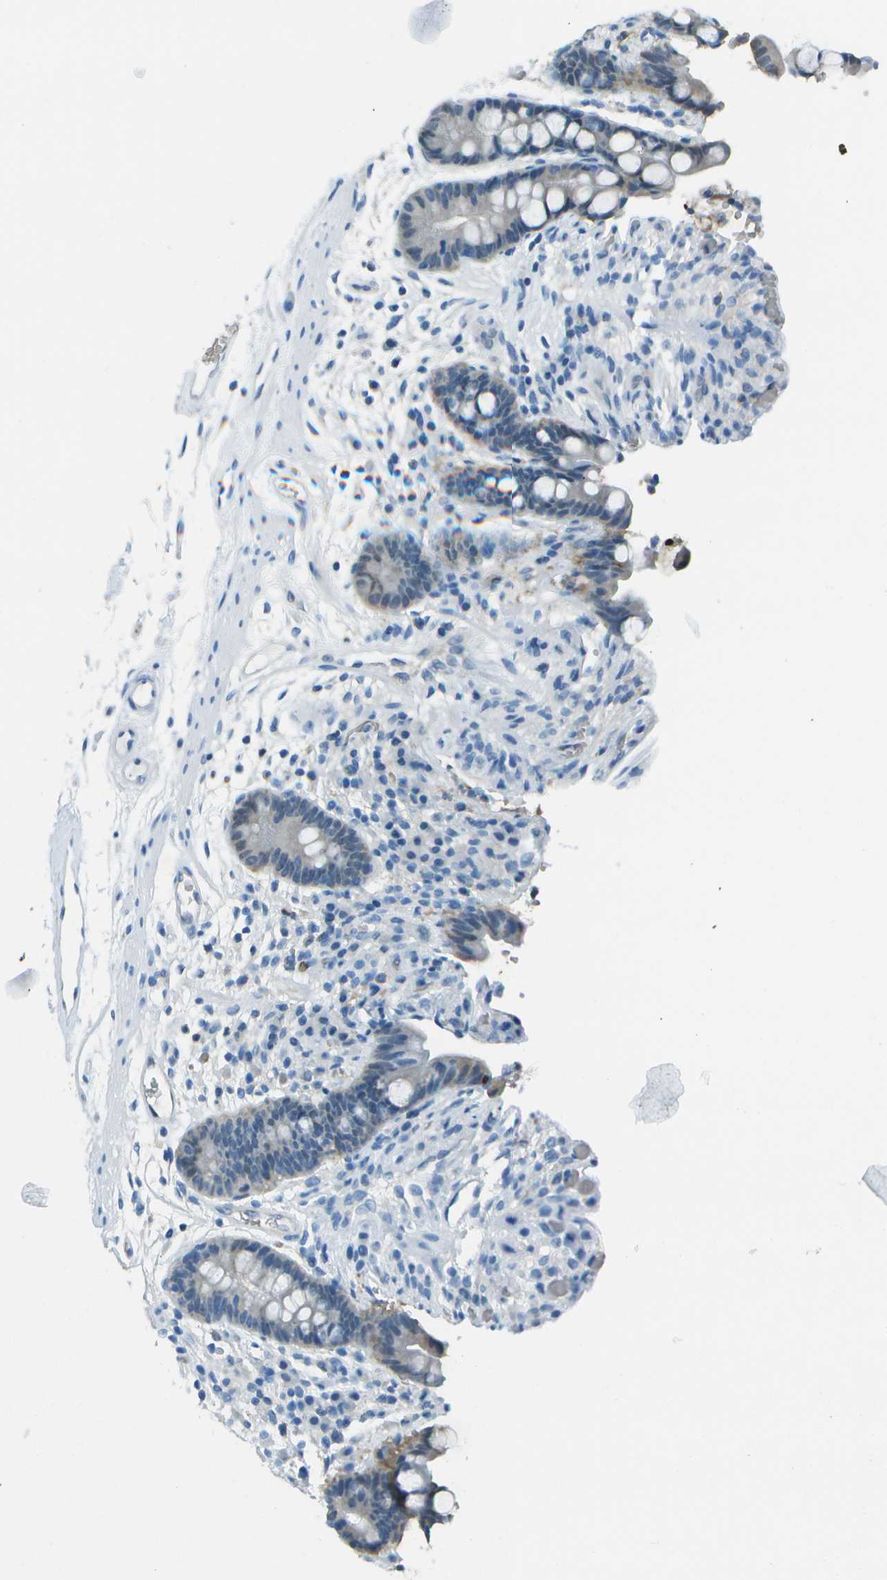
{"staining": {"intensity": "negative", "quantity": "none", "location": "none"}, "tissue": "colon", "cell_type": "Endothelial cells", "image_type": "normal", "snomed": [{"axis": "morphology", "description": "Normal tissue, NOS"}, {"axis": "topography", "description": "Colon"}], "caption": "Immunohistochemistry of normal colon exhibits no positivity in endothelial cells.", "gene": "ASL", "patient": {"sex": "male", "age": 73}}